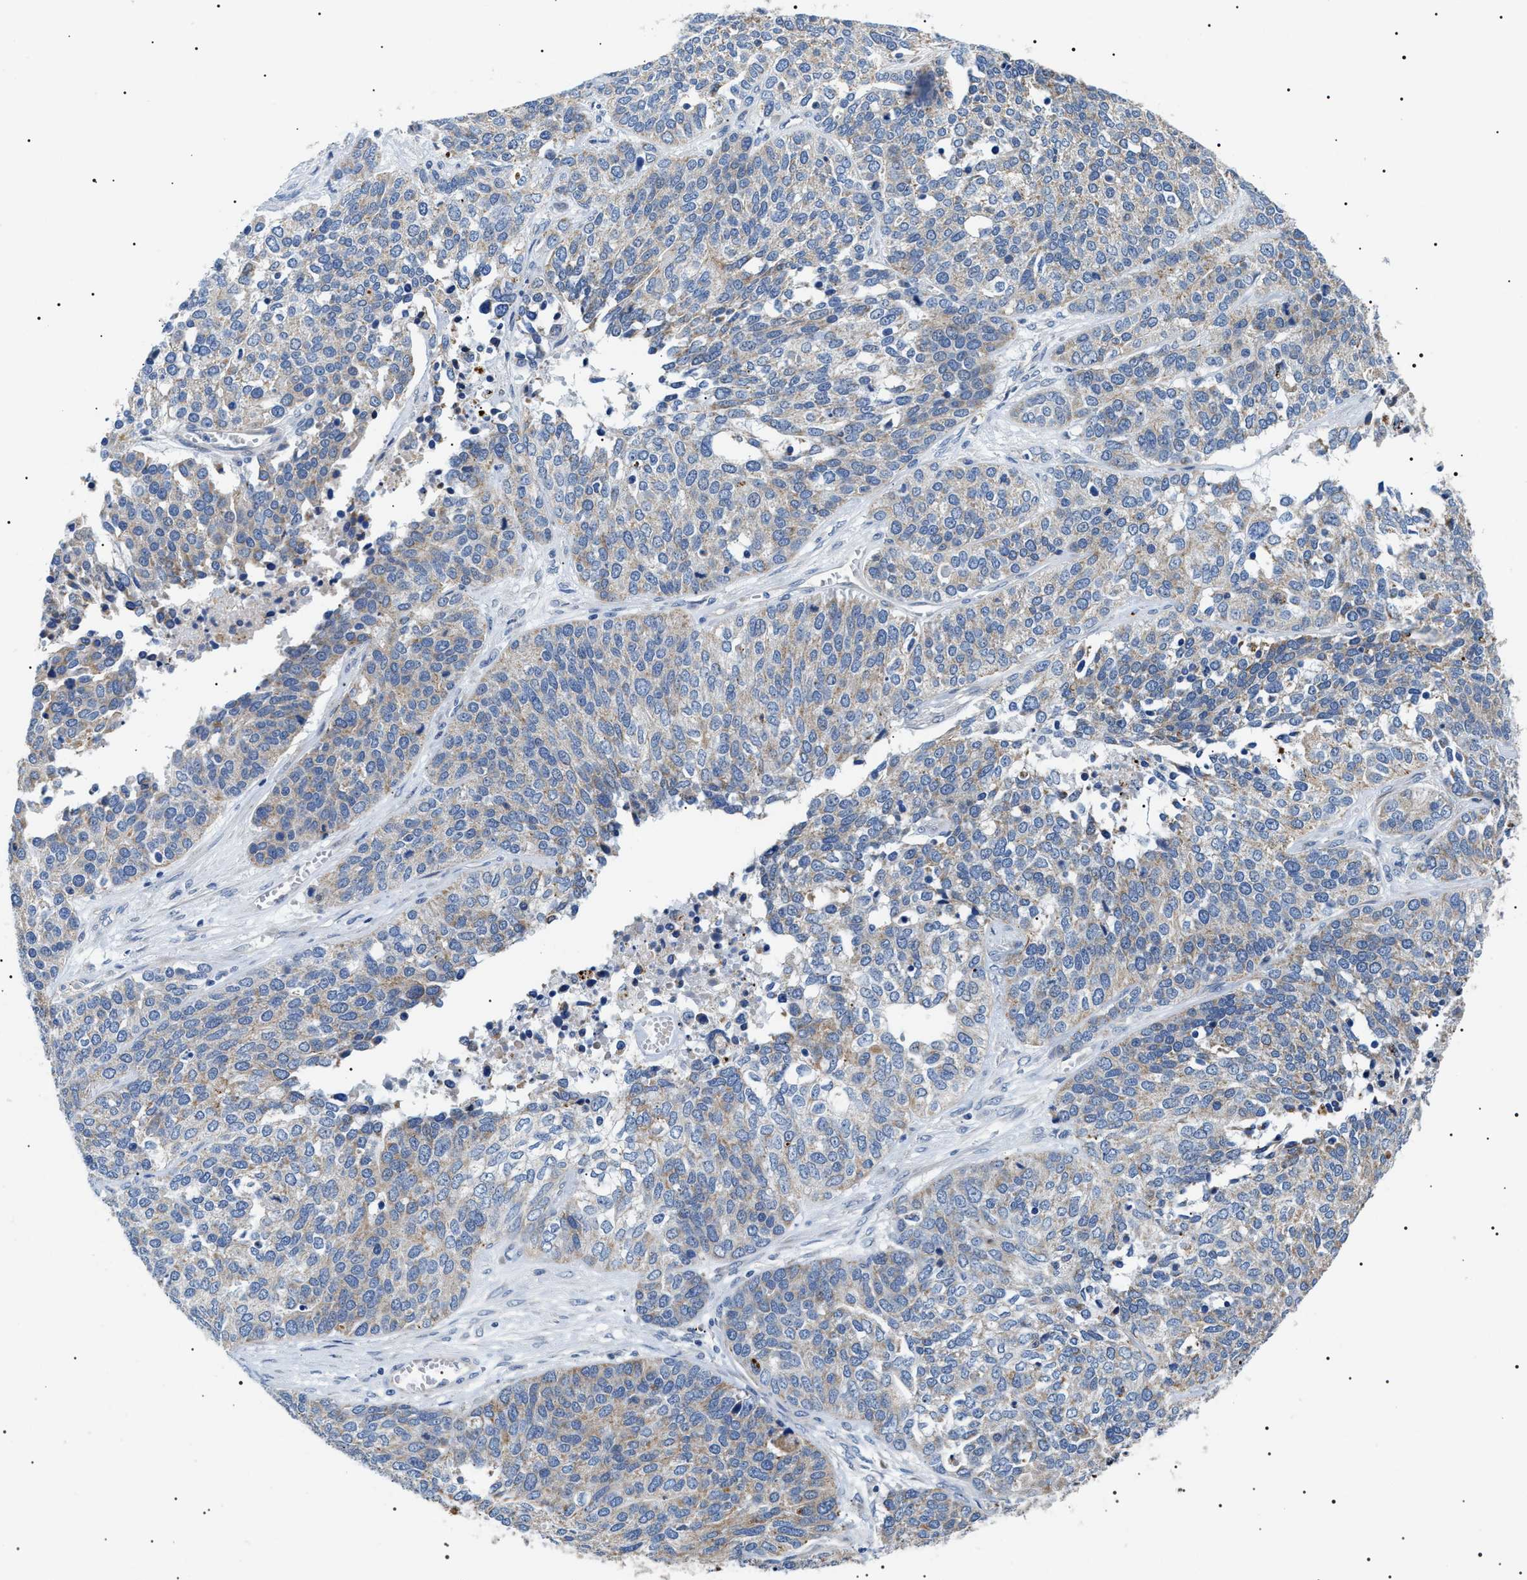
{"staining": {"intensity": "weak", "quantity": "<25%", "location": "cytoplasmic/membranous"}, "tissue": "ovarian cancer", "cell_type": "Tumor cells", "image_type": "cancer", "snomed": [{"axis": "morphology", "description": "Cystadenocarcinoma, serous, NOS"}, {"axis": "topography", "description": "Ovary"}], "caption": "IHC of human ovarian cancer displays no positivity in tumor cells. (DAB (3,3'-diaminobenzidine) immunohistochemistry, high magnification).", "gene": "TMEM222", "patient": {"sex": "female", "age": 44}}